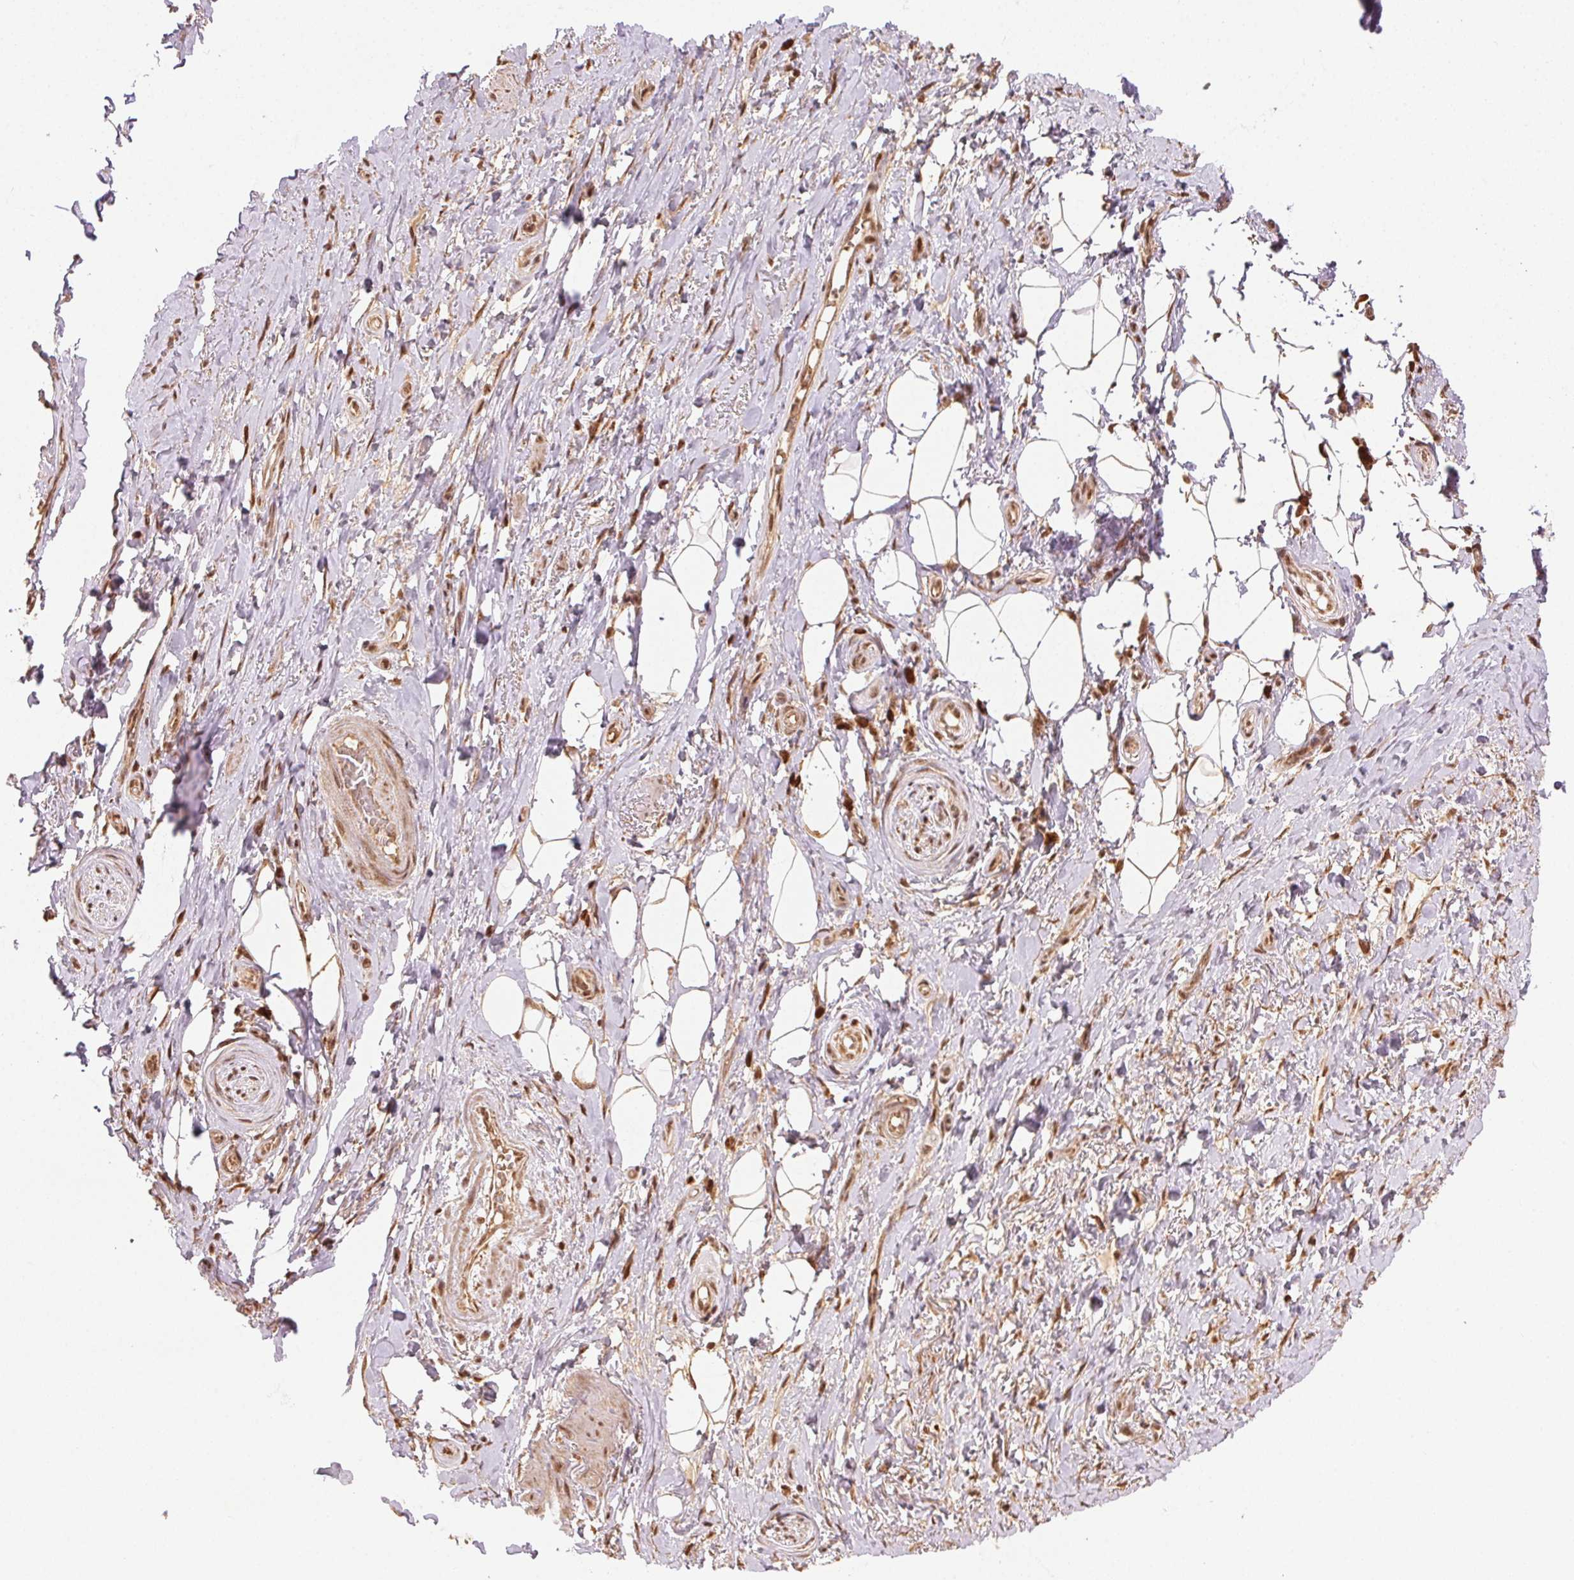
{"staining": {"intensity": "moderate", "quantity": ">75%", "location": "nuclear"}, "tissue": "adipose tissue", "cell_type": "Adipocytes", "image_type": "normal", "snomed": [{"axis": "morphology", "description": "Normal tissue, NOS"}, {"axis": "topography", "description": "Anal"}, {"axis": "topography", "description": "Peripheral nerve tissue"}], "caption": "Immunohistochemistry (IHC) staining of unremarkable adipose tissue, which shows medium levels of moderate nuclear positivity in approximately >75% of adipocytes indicating moderate nuclear protein positivity. The staining was performed using DAB (brown) for protein detection and nuclei were counterstained in hematoxylin (blue).", "gene": "TREML4", "patient": {"sex": "male", "age": 53}}